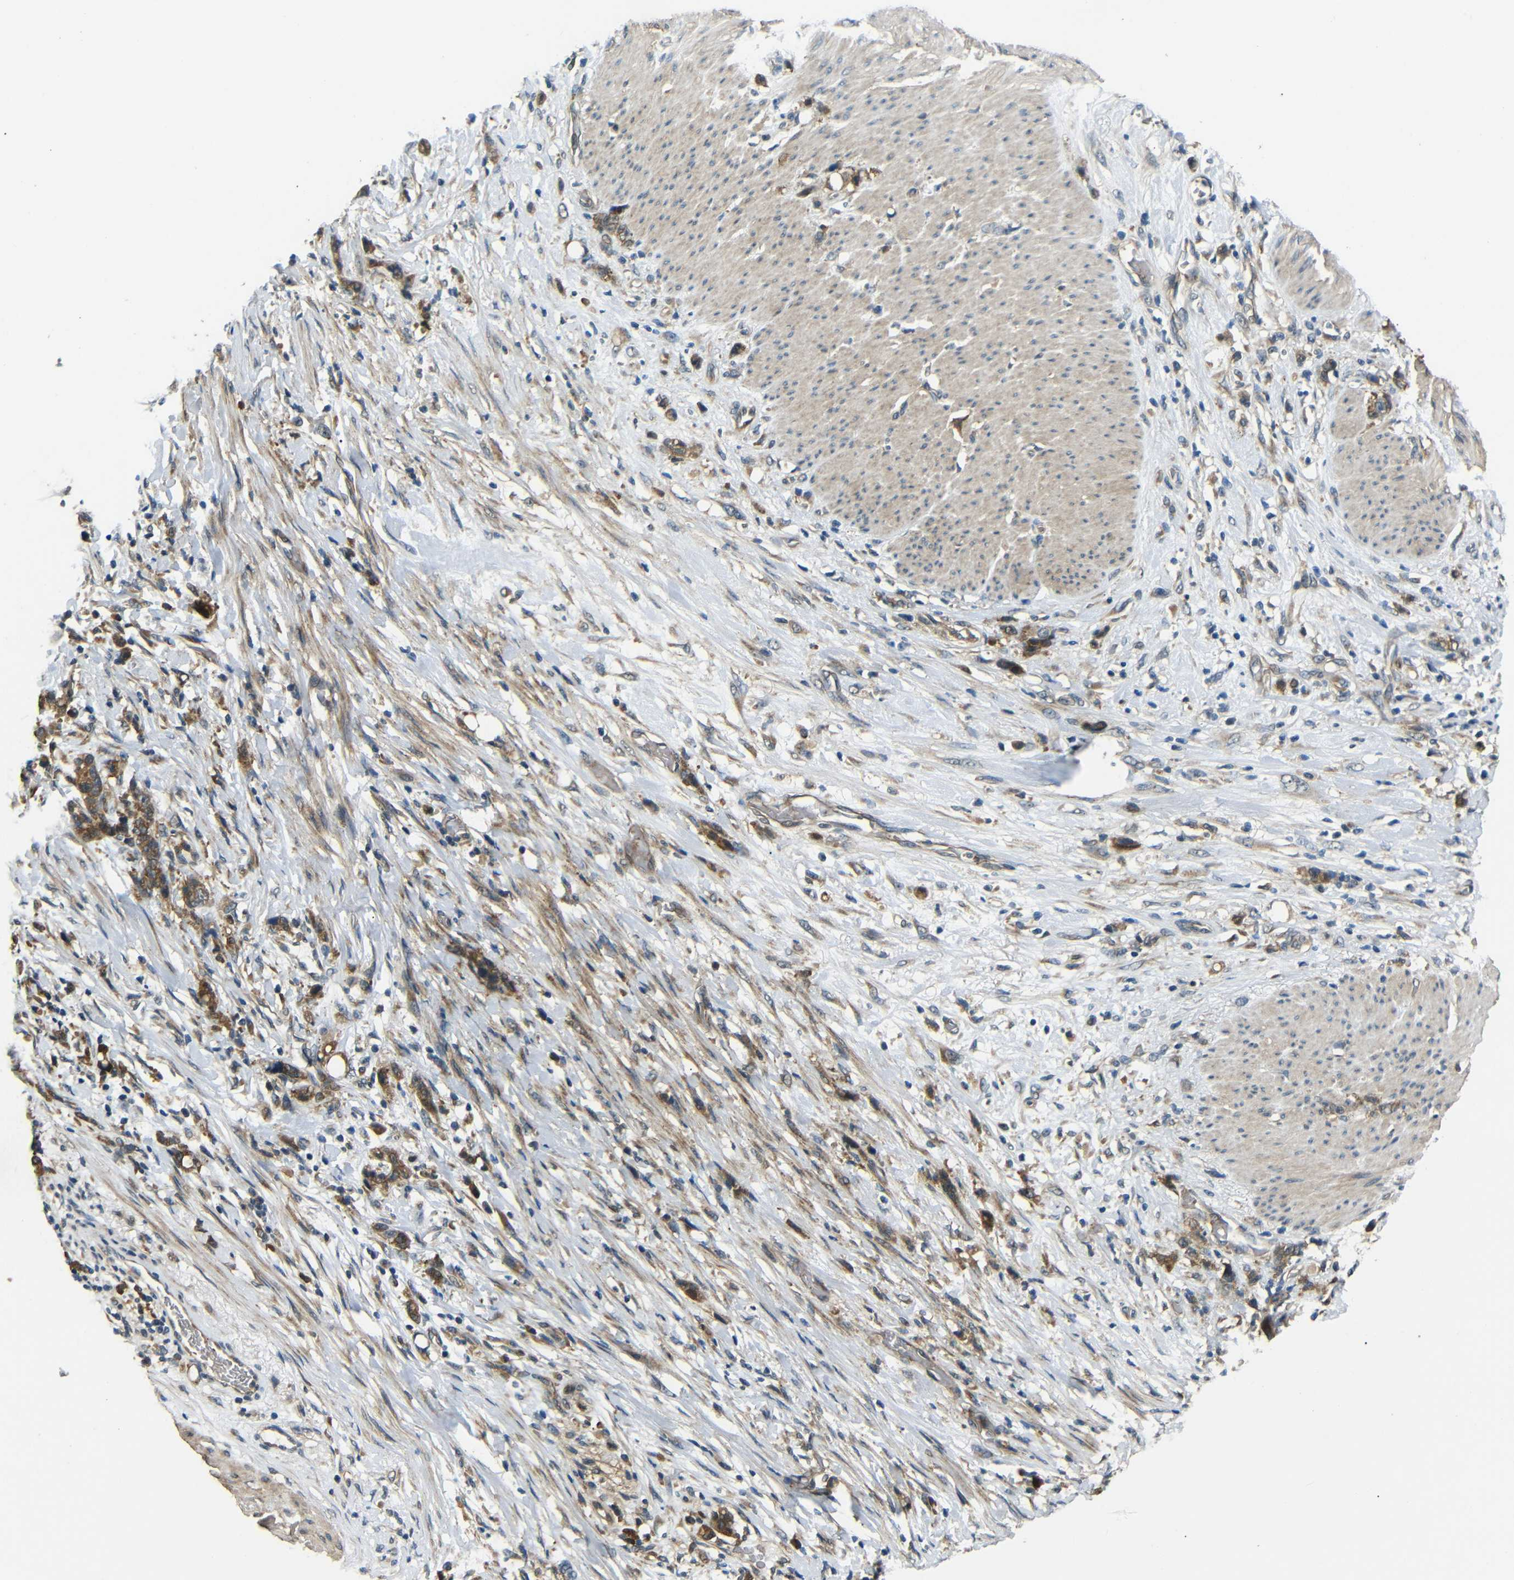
{"staining": {"intensity": "moderate", "quantity": ">75%", "location": "cytoplasmic/membranous"}, "tissue": "stomach cancer", "cell_type": "Tumor cells", "image_type": "cancer", "snomed": [{"axis": "morphology", "description": "Adenocarcinoma, NOS"}, {"axis": "topography", "description": "Stomach, lower"}], "caption": "Brown immunohistochemical staining in stomach cancer demonstrates moderate cytoplasmic/membranous positivity in approximately >75% of tumor cells. The protein of interest is stained brown, and the nuclei are stained in blue (DAB IHC with brightfield microscopy, high magnification).", "gene": "EPHB2", "patient": {"sex": "male", "age": 88}}